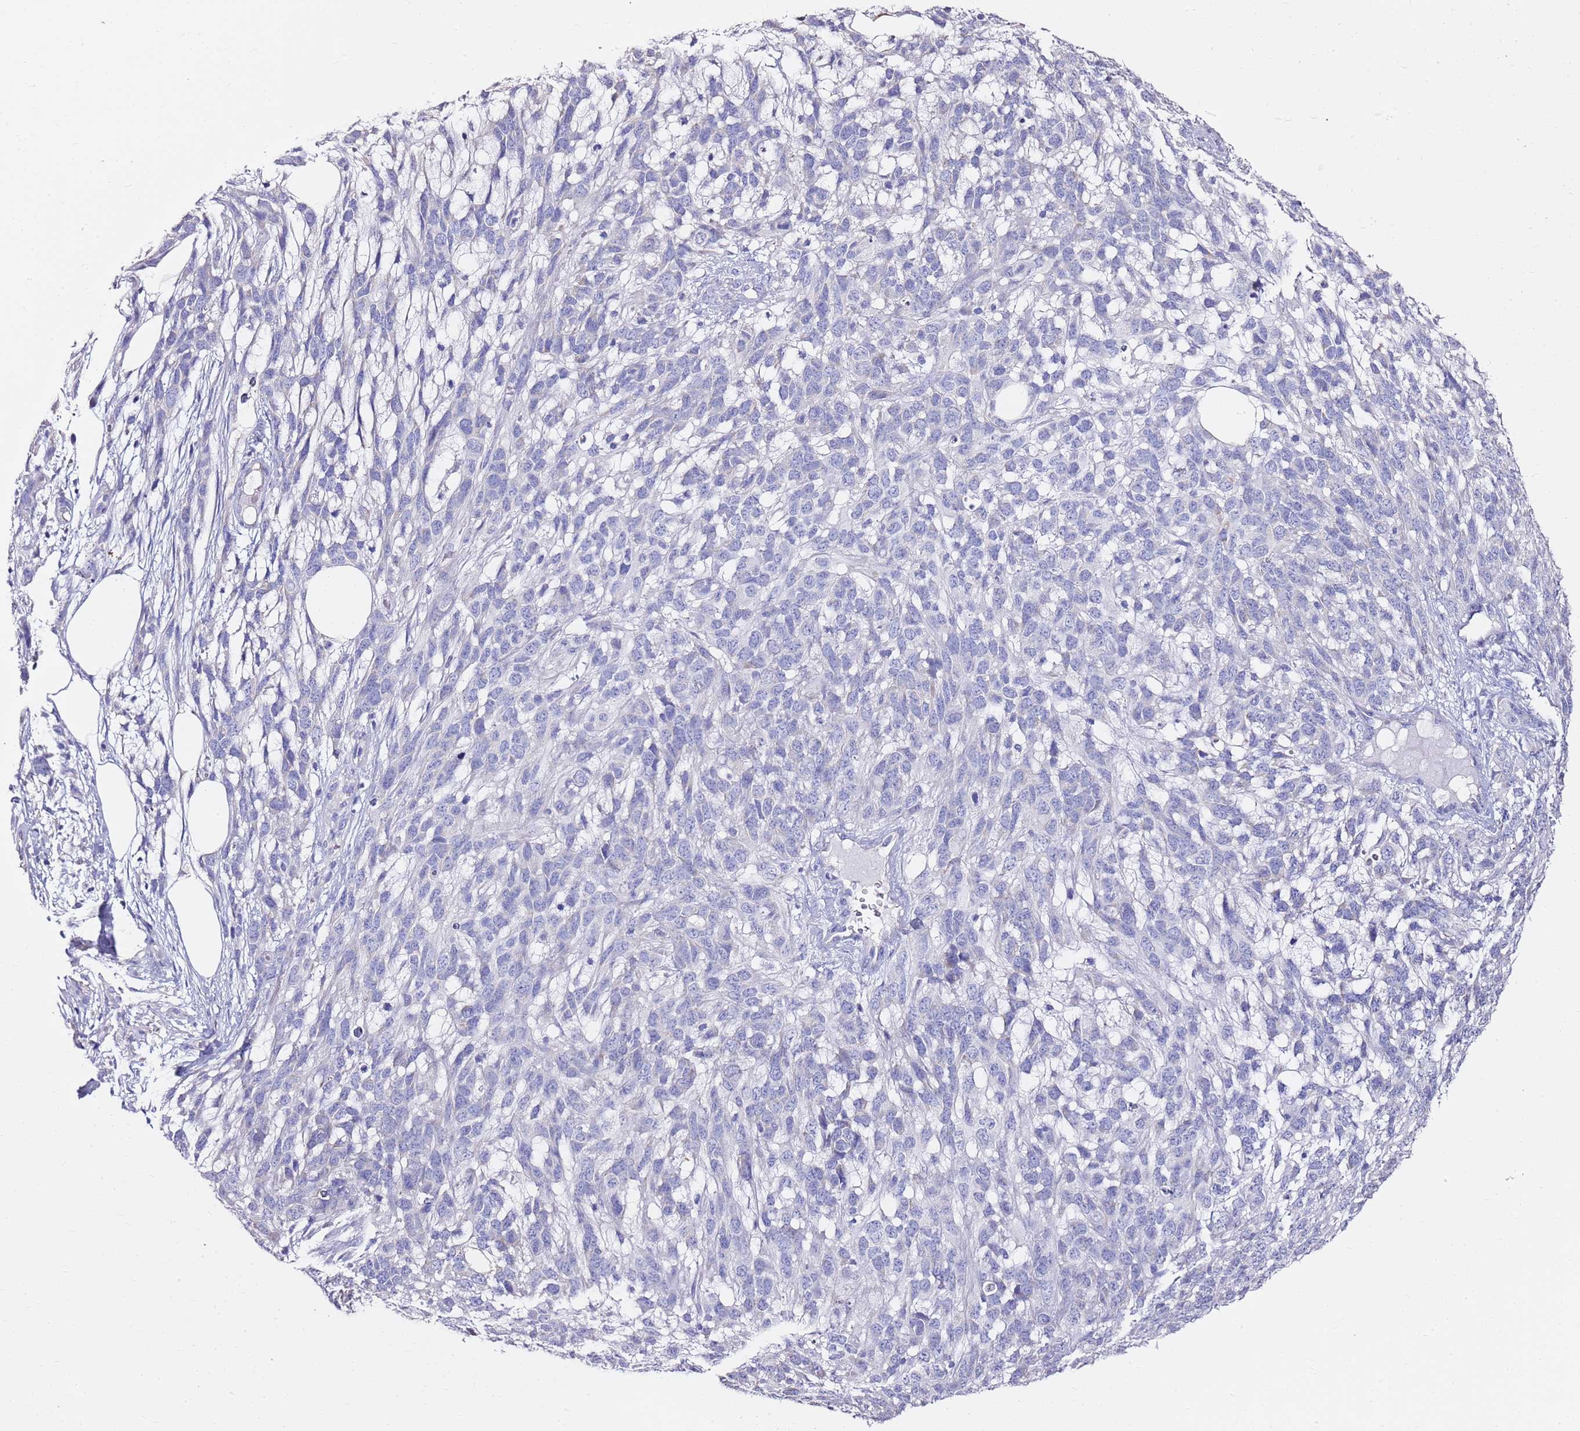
{"staining": {"intensity": "negative", "quantity": "none", "location": "none"}, "tissue": "melanoma", "cell_type": "Tumor cells", "image_type": "cancer", "snomed": [{"axis": "morphology", "description": "Normal morphology"}, {"axis": "morphology", "description": "Malignant melanoma, NOS"}, {"axis": "topography", "description": "Skin"}], "caption": "A histopathology image of human melanoma is negative for staining in tumor cells.", "gene": "MYBPC3", "patient": {"sex": "female", "age": 72}}